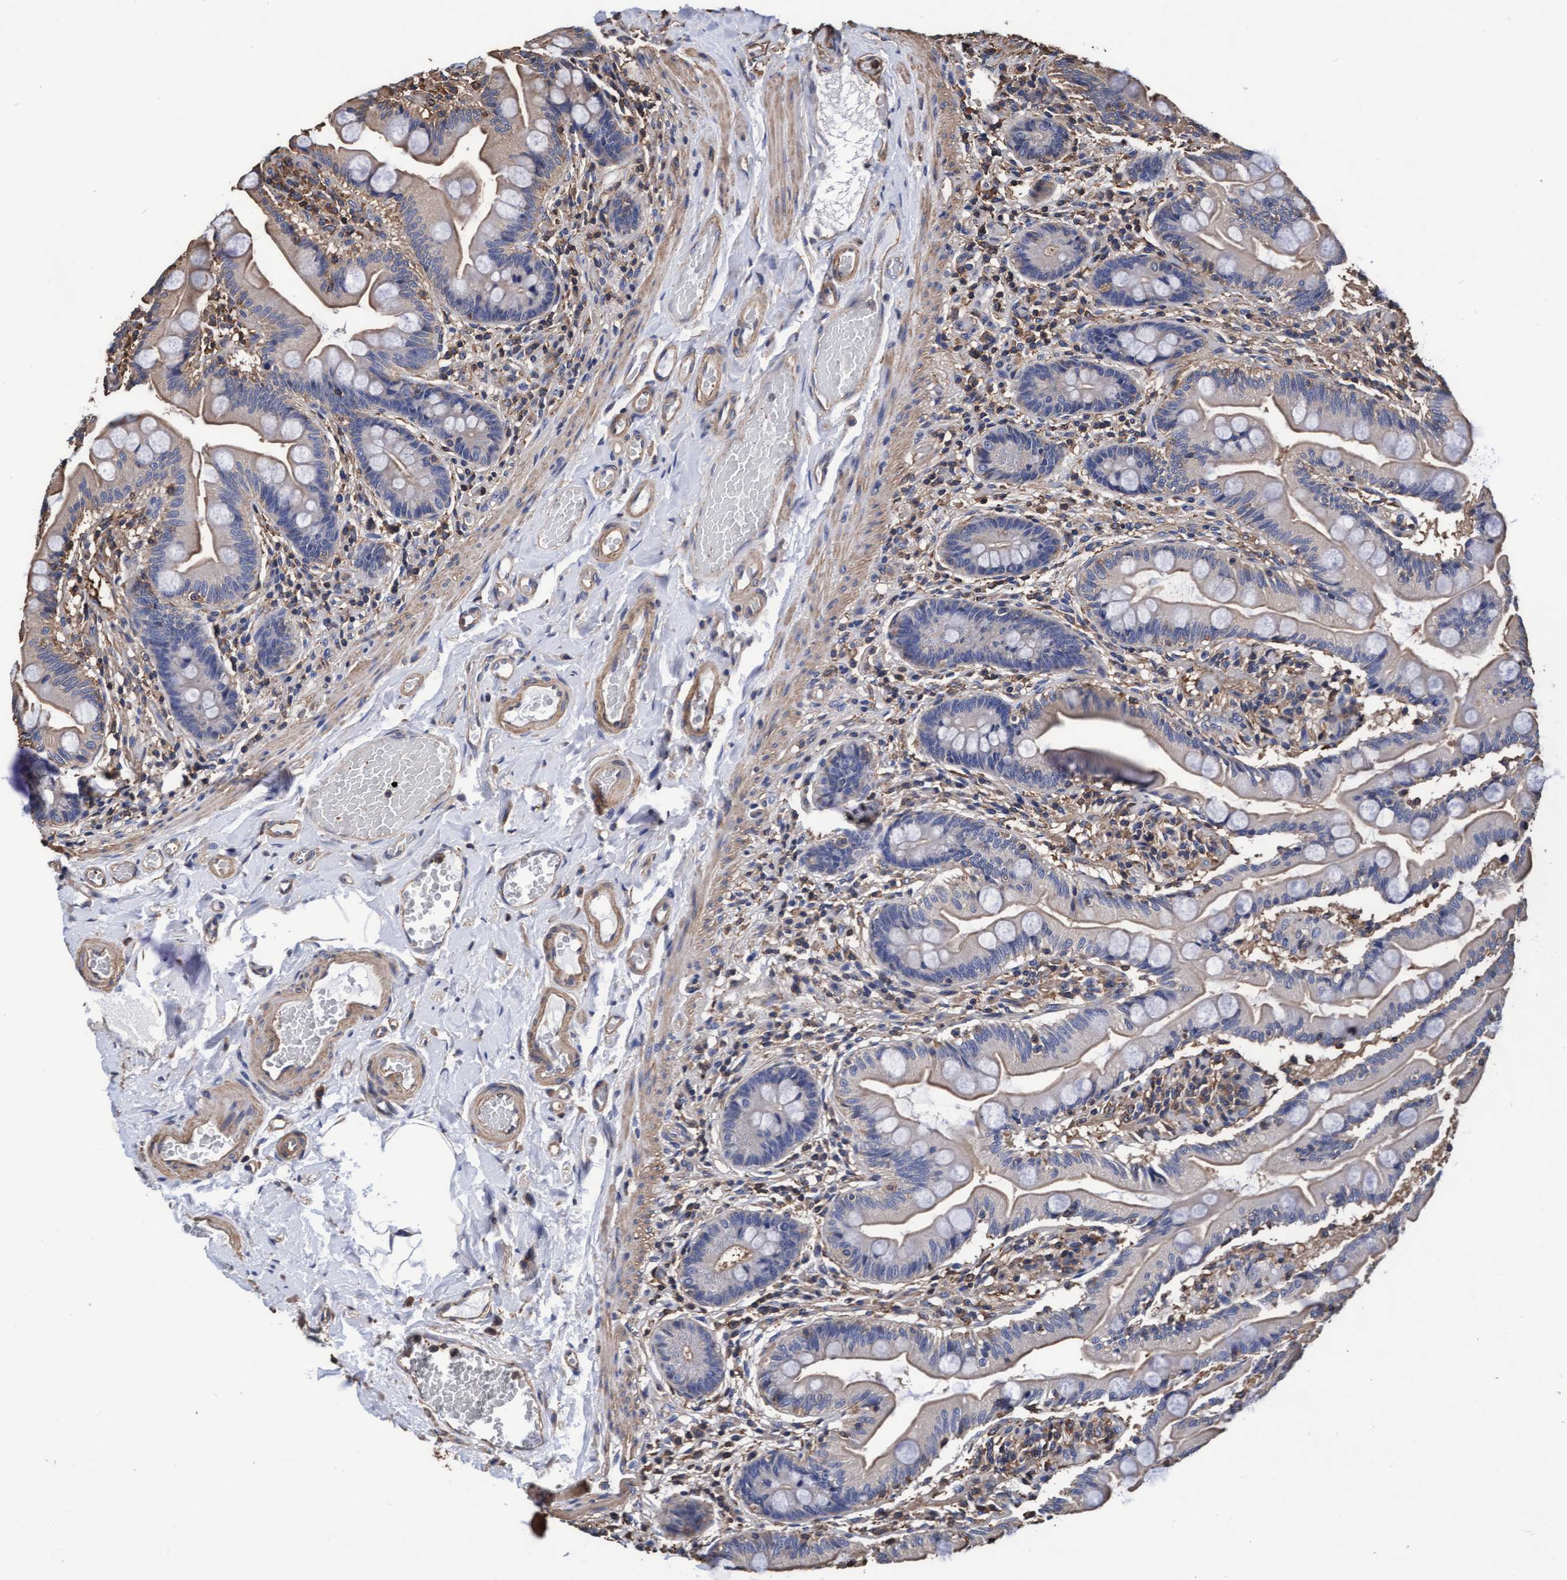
{"staining": {"intensity": "moderate", "quantity": "25%-75%", "location": "cytoplasmic/membranous"}, "tissue": "small intestine", "cell_type": "Glandular cells", "image_type": "normal", "snomed": [{"axis": "morphology", "description": "Normal tissue, NOS"}, {"axis": "topography", "description": "Small intestine"}], "caption": "Protein analysis of unremarkable small intestine exhibits moderate cytoplasmic/membranous staining in approximately 25%-75% of glandular cells. Using DAB (brown) and hematoxylin (blue) stains, captured at high magnification using brightfield microscopy.", "gene": "GRHPR", "patient": {"sex": "female", "age": 56}}